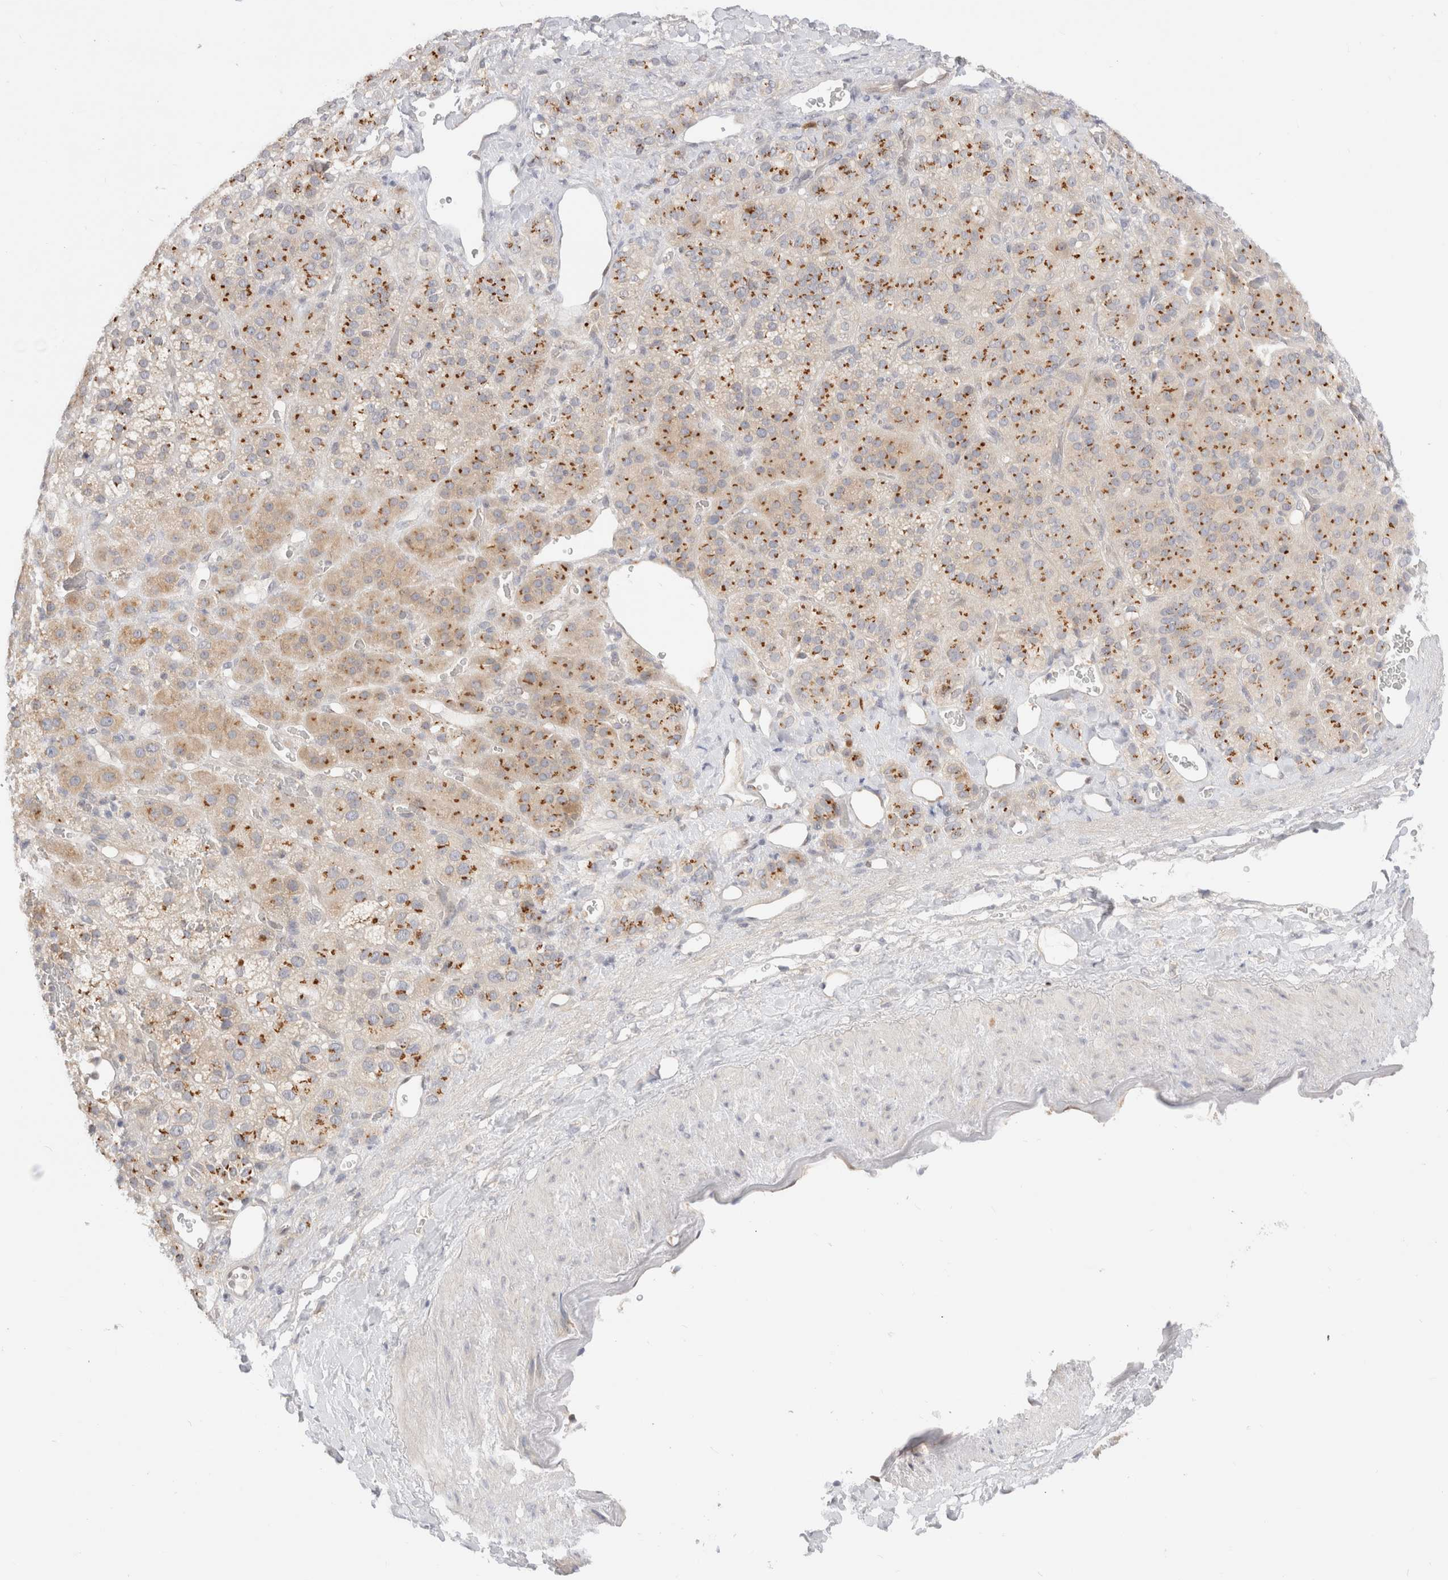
{"staining": {"intensity": "moderate", "quantity": ">75%", "location": "cytoplasmic/membranous"}, "tissue": "adrenal gland", "cell_type": "Glandular cells", "image_type": "normal", "snomed": [{"axis": "morphology", "description": "Normal tissue, NOS"}, {"axis": "topography", "description": "Adrenal gland"}], "caption": "Glandular cells show moderate cytoplasmic/membranous positivity in approximately >75% of cells in unremarkable adrenal gland. (Stains: DAB in brown, nuclei in blue, Microscopy: brightfield microscopy at high magnification).", "gene": "EFCAB13", "patient": {"sex": "male", "age": 57}}